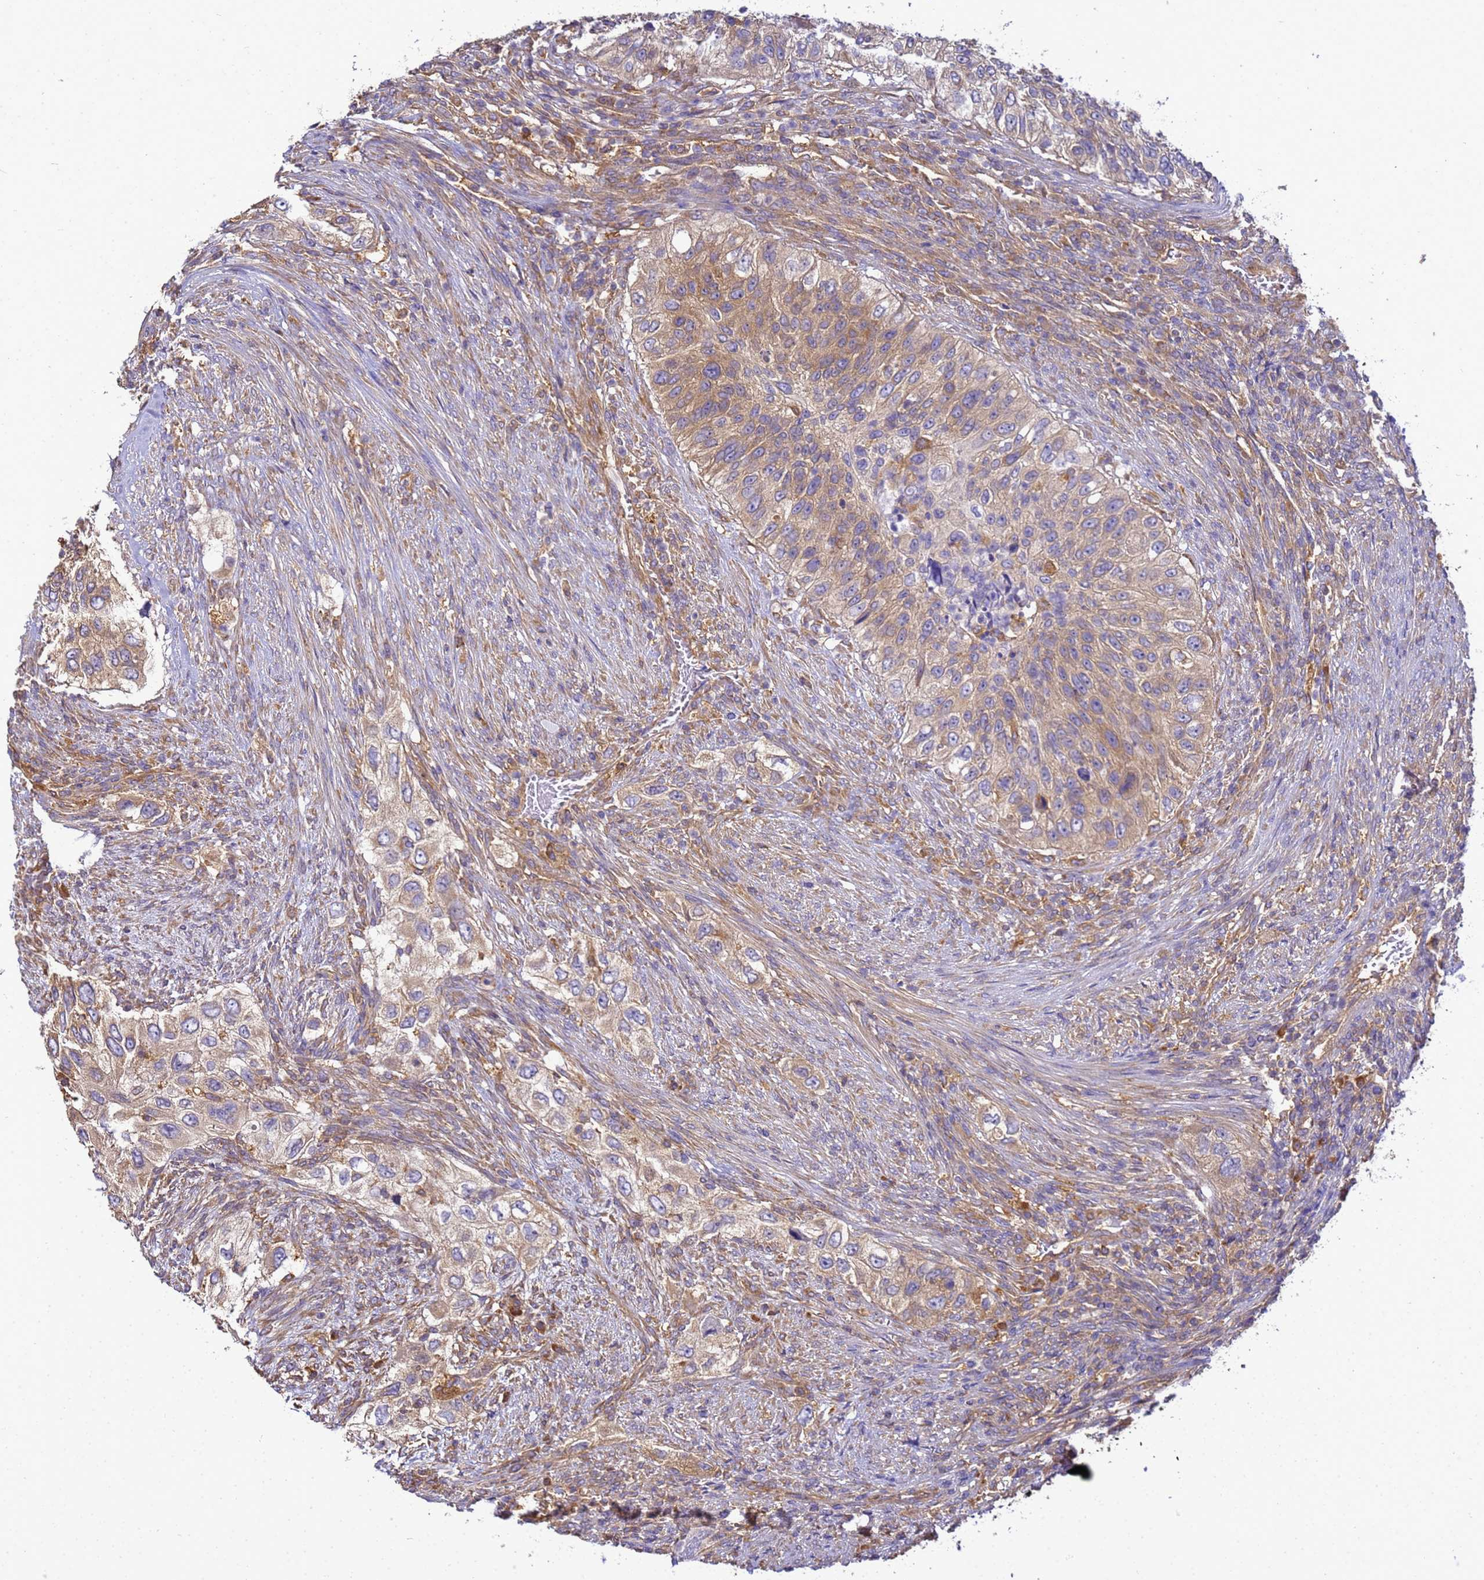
{"staining": {"intensity": "moderate", "quantity": ">75%", "location": "cytoplasmic/membranous"}, "tissue": "urothelial cancer", "cell_type": "Tumor cells", "image_type": "cancer", "snomed": [{"axis": "morphology", "description": "Urothelial carcinoma, High grade"}, {"axis": "topography", "description": "Urinary bladder"}], "caption": "Urothelial cancer stained for a protein (brown) displays moderate cytoplasmic/membranous positive positivity in about >75% of tumor cells.", "gene": "NARS1", "patient": {"sex": "female", "age": 60}}